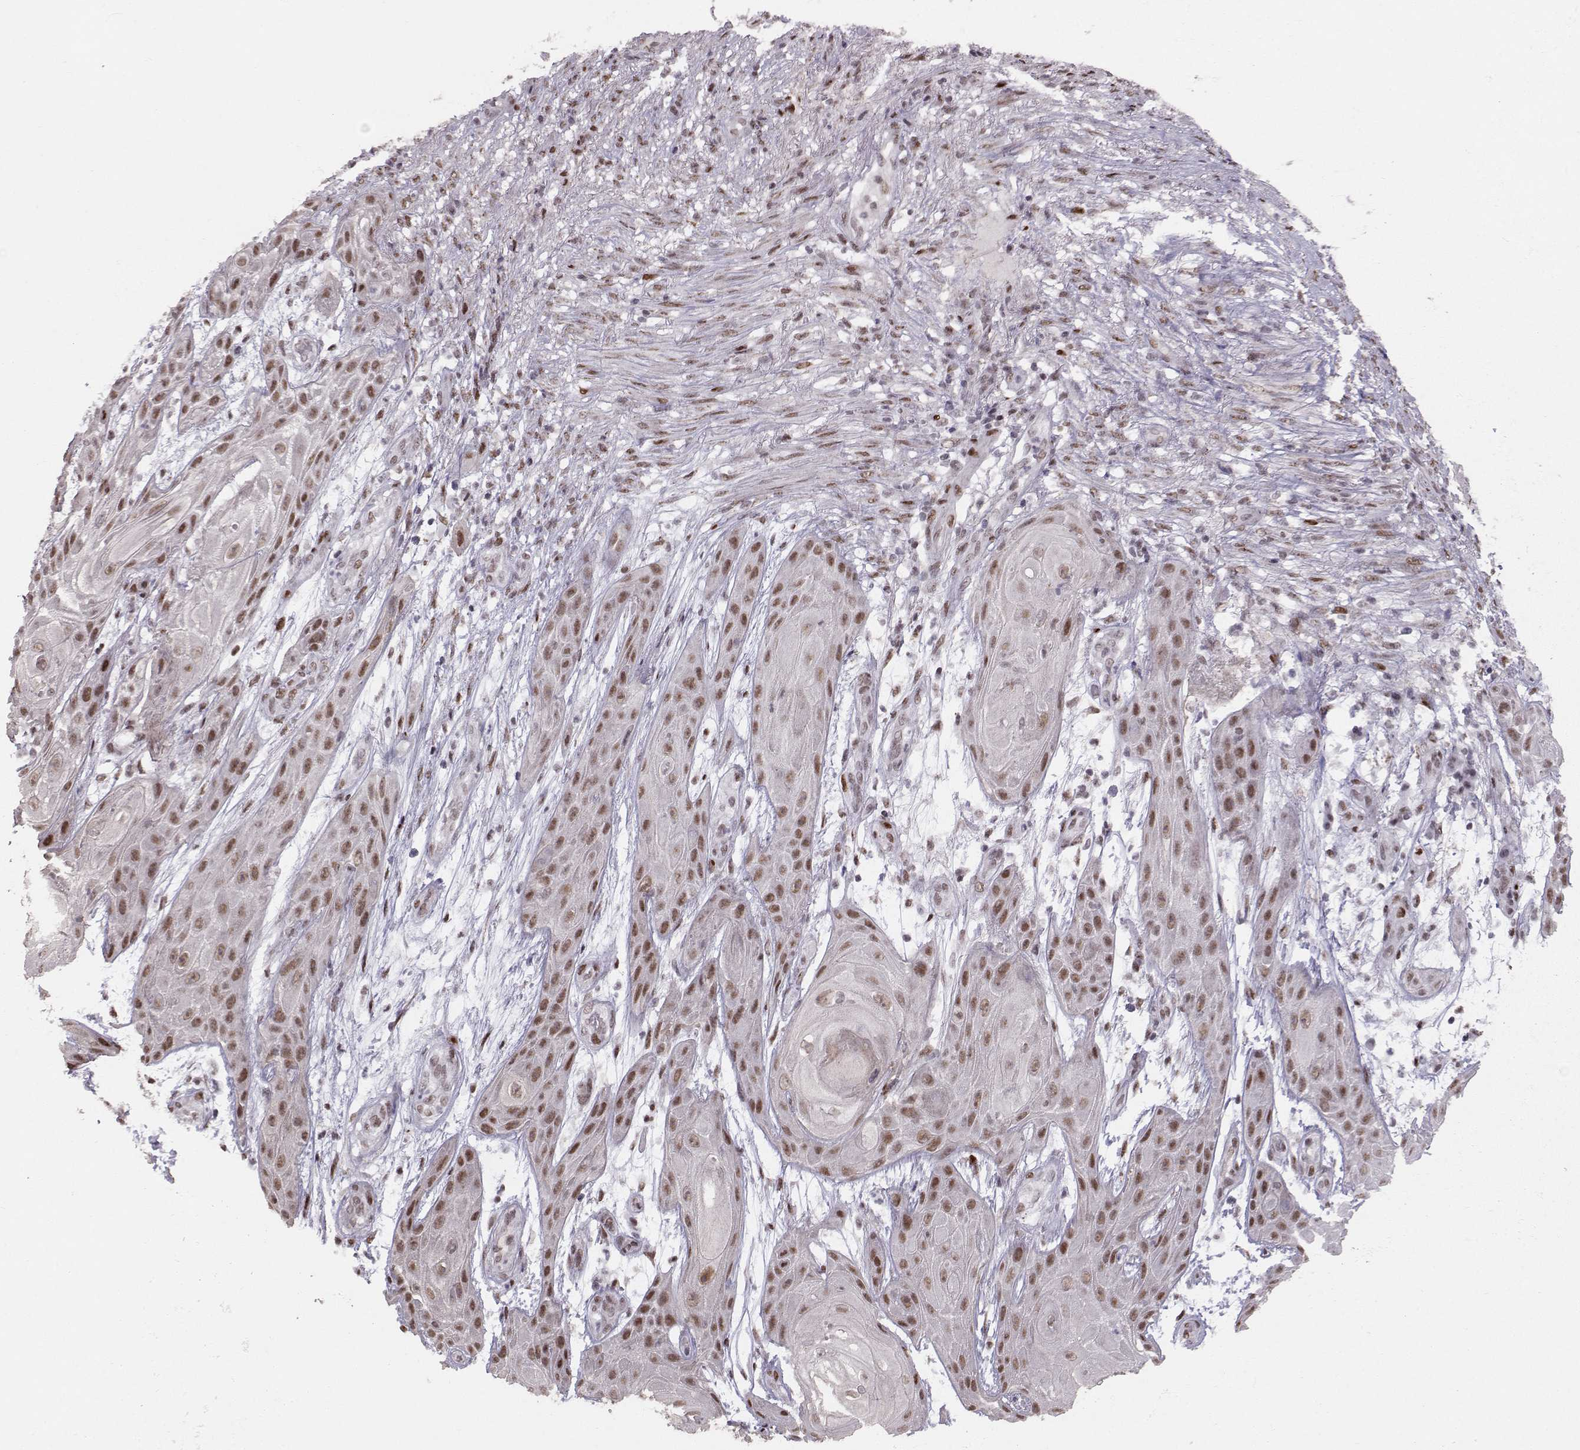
{"staining": {"intensity": "moderate", "quantity": "25%-75%", "location": "nuclear"}, "tissue": "skin cancer", "cell_type": "Tumor cells", "image_type": "cancer", "snomed": [{"axis": "morphology", "description": "Squamous cell carcinoma, NOS"}, {"axis": "topography", "description": "Skin"}], "caption": "Skin cancer stained for a protein (brown) shows moderate nuclear positive positivity in about 25%-75% of tumor cells.", "gene": "SNAPC2", "patient": {"sex": "male", "age": 62}}